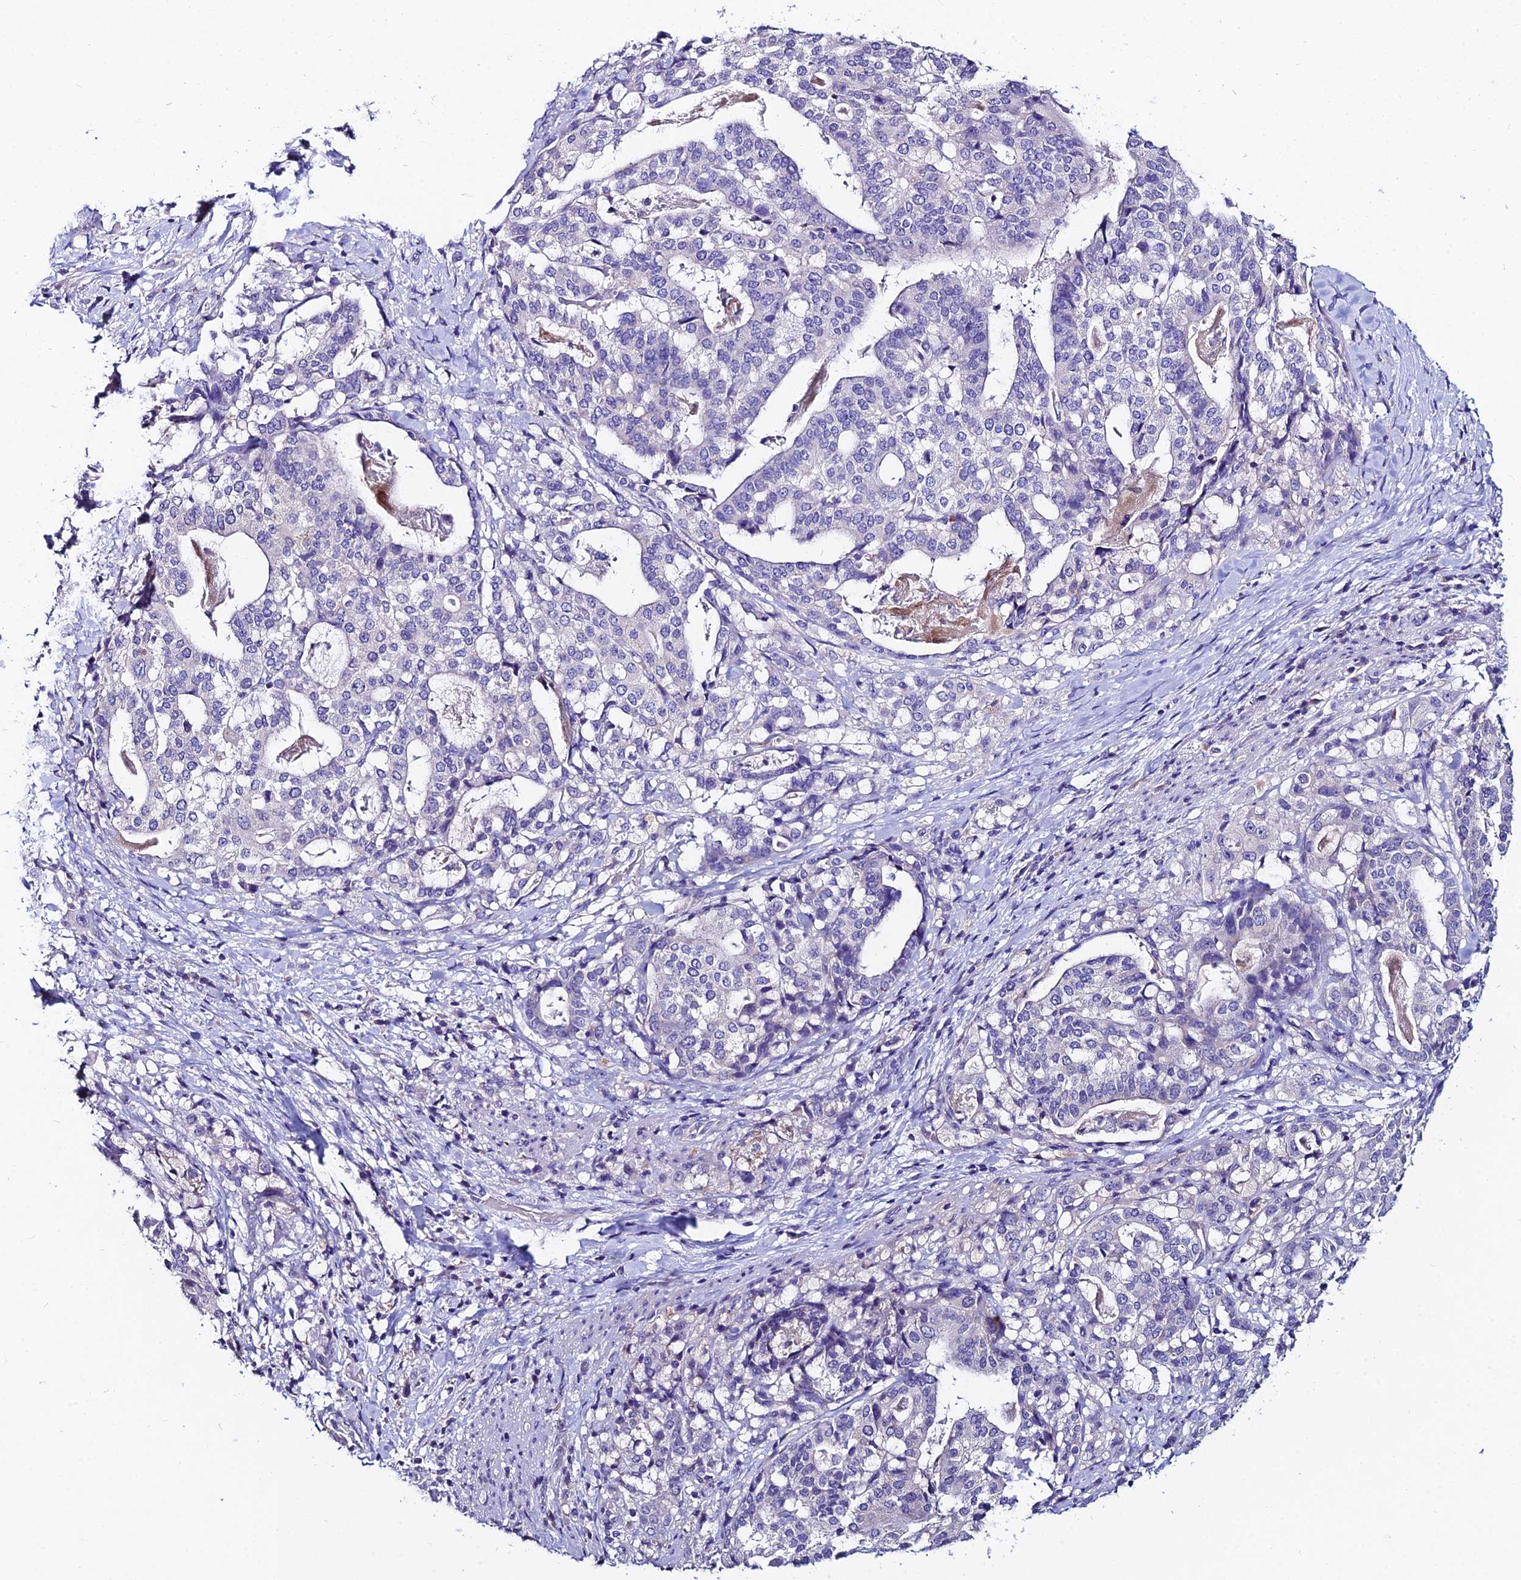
{"staining": {"intensity": "negative", "quantity": "none", "location": "none"}, "tissue": "stomach cancer", "cell_type": "Tumor cells", "image_type": "cancer", "snomed": [{"axis": "morphology", "description": "Adenocarcinoma, NOS"}, {"axis": "topography", "description": "Stomach"}], "caption": "Stomach cancer stained for a protein using immunohistochemistry (IHC) shows no positivity tumor cells.", "gene": "LGALS7", "patient": {"sex": "male", "age": 48}}